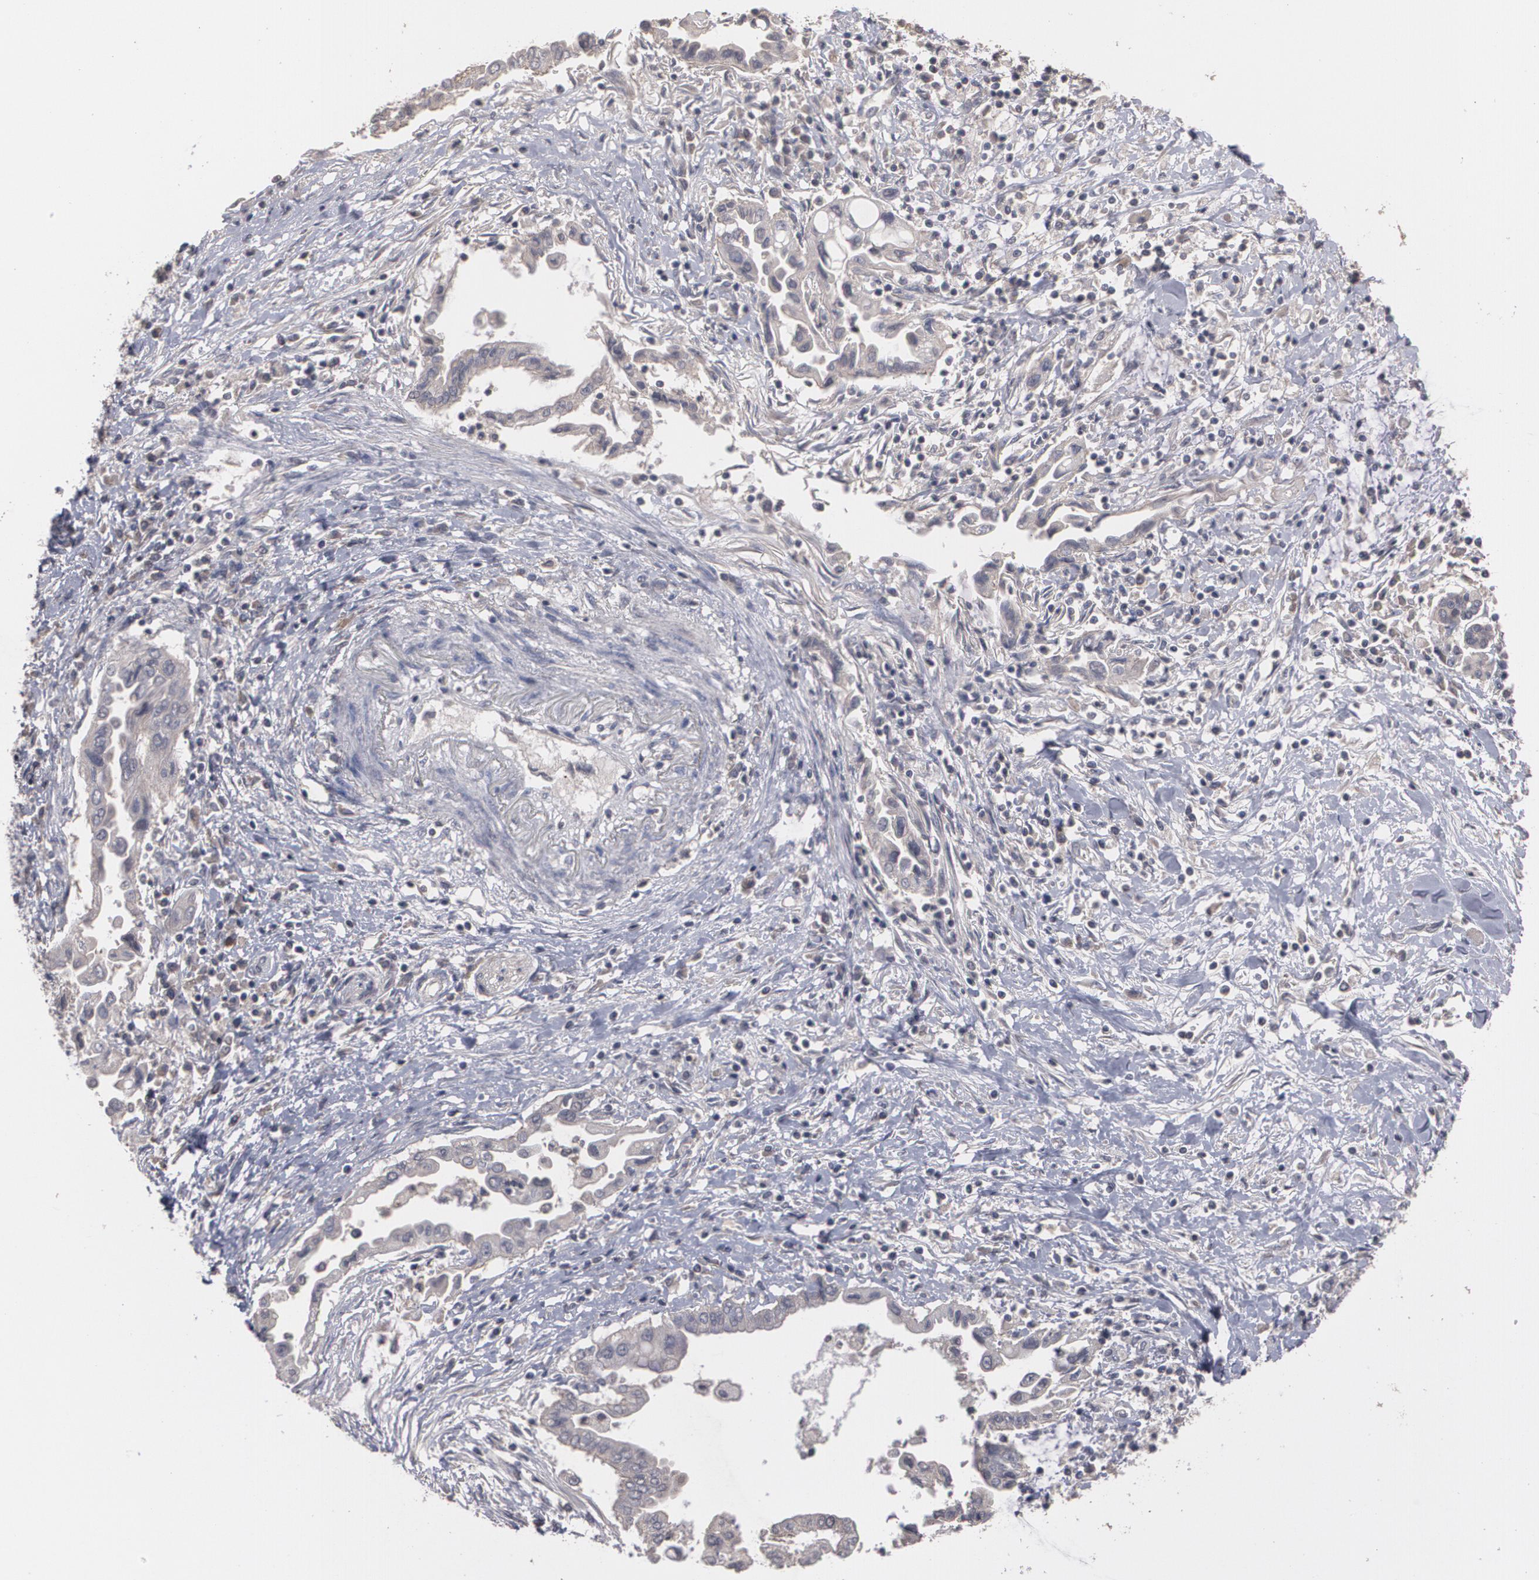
{"staining": {"intensity": "weak", "quantity": ">75%", "location": "cytoplasmic/membranous"}, "tissue": "pancreatic cancer", "cell_type": "Tumor cells", "image_type": "cancer", "snomed": [{"axis": "morphology", "description": "Adenocarcinoma, NOS"}, {"axis": "topography", "description": "Pancreas"}], "caption": "Immunohistochemistry of adenocarcinoma (pancreatic) shows low levels of weak cytoplasmic/membranous staining in about >75% of tumor cells.", "gene": "ARF6", "patient": {"sex": "female", "age": 57}}